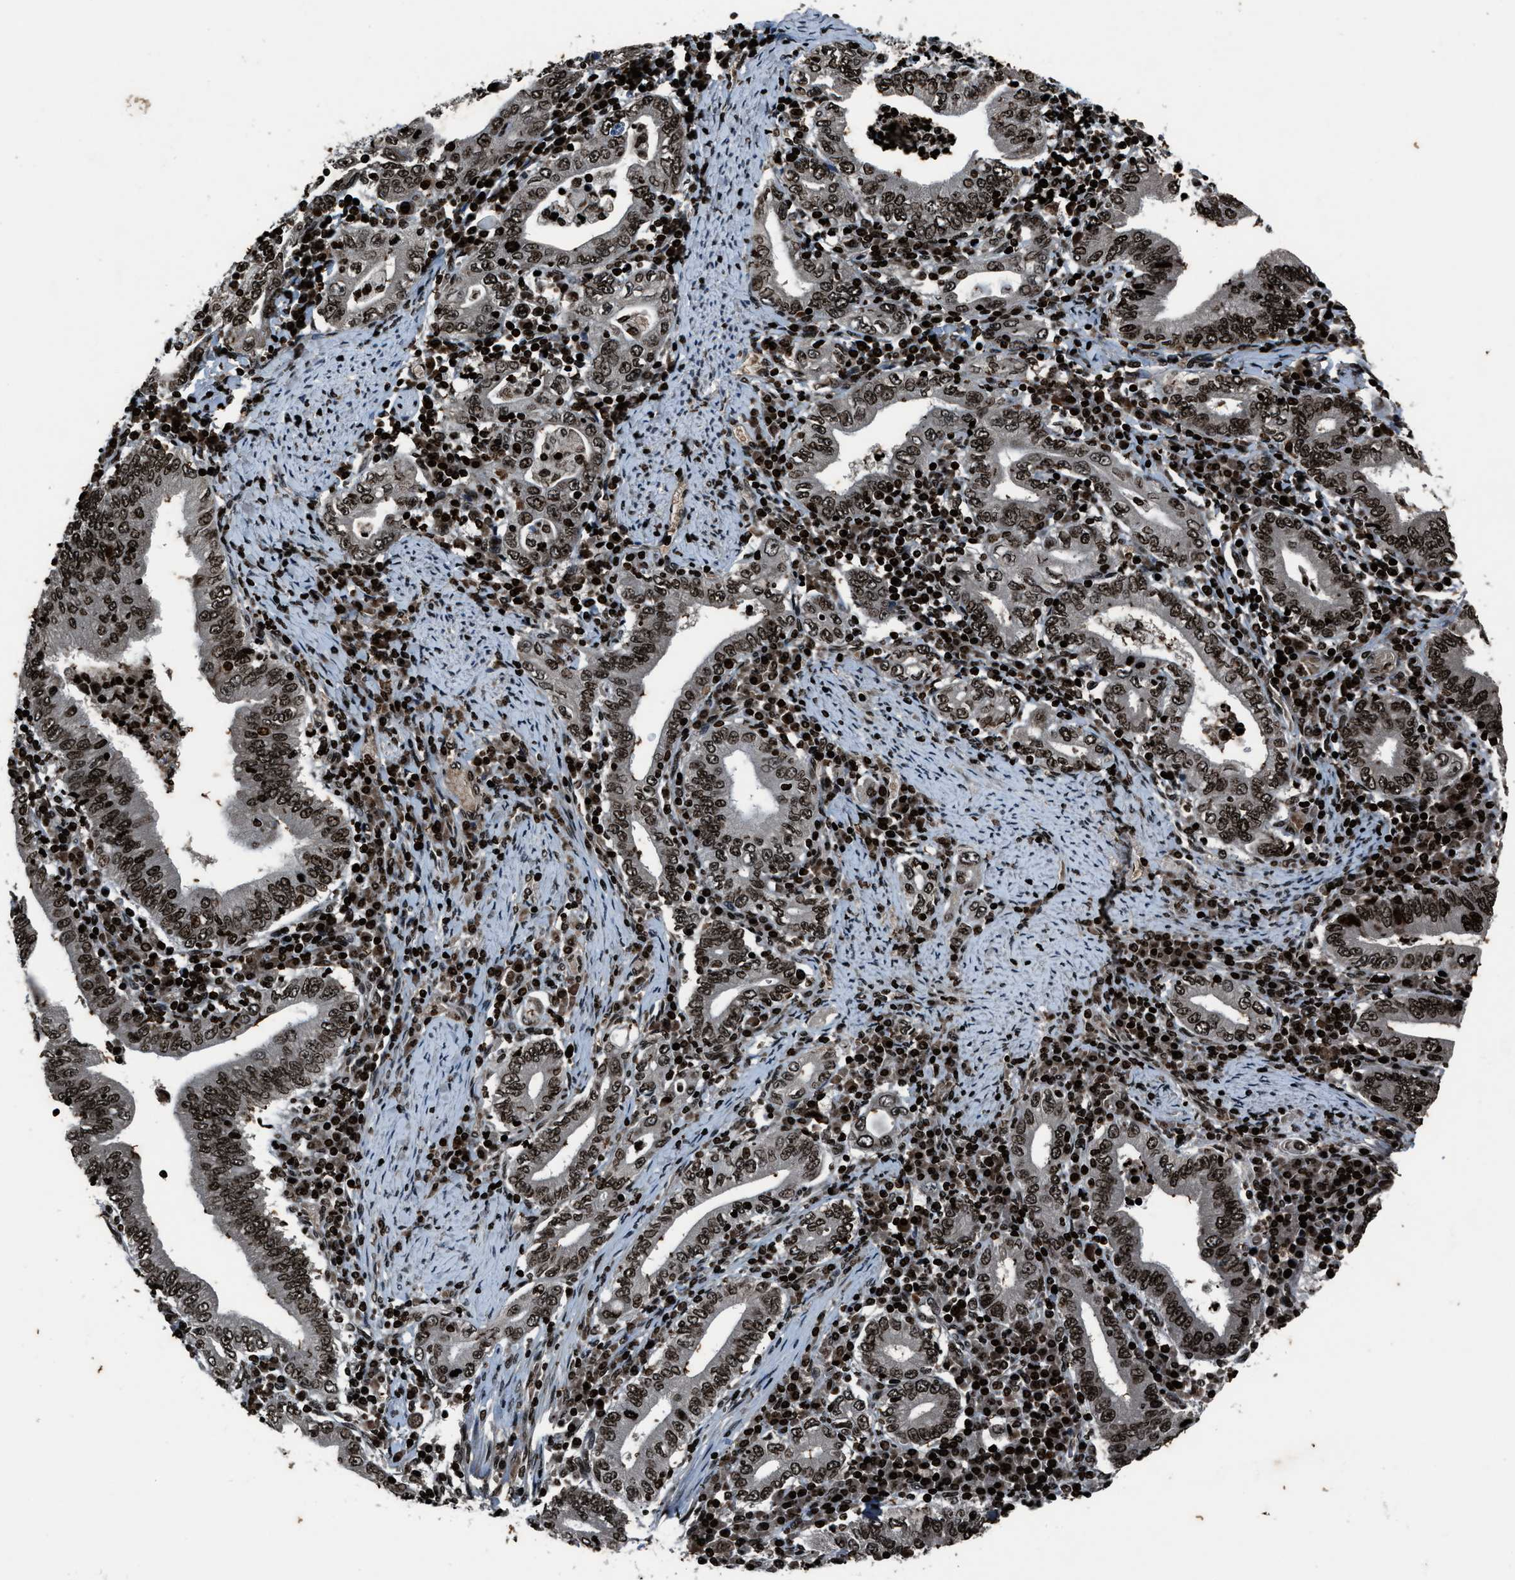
{"staining": {"intensity": "moderate", "quantity": ">75%", "location": "nuclear"}, "tissue": "stomach cancer", "cell_type": "Tumor cells", "image_type": "cancer", "snomed": [{"axis": "morphology", "description": "Normal tissue, NOS"}, {"axis": "morphology", "description": "Adenocarcinoma, NOS"}, {"axis": "topography", "description": "Esophagus"}, {"axis": "topography", "description": "Stomach, upper"}, {"axis": "topography", "description": "Peripheral nerve tissue"}], "caption": "Protein expression analysis of human adenocarcinoma (stomach) reveals moderate nuclear positivity in about >75% of tumor cells.", "gene": "H4C1", "patient": {"sex": "male", "age": 62}}